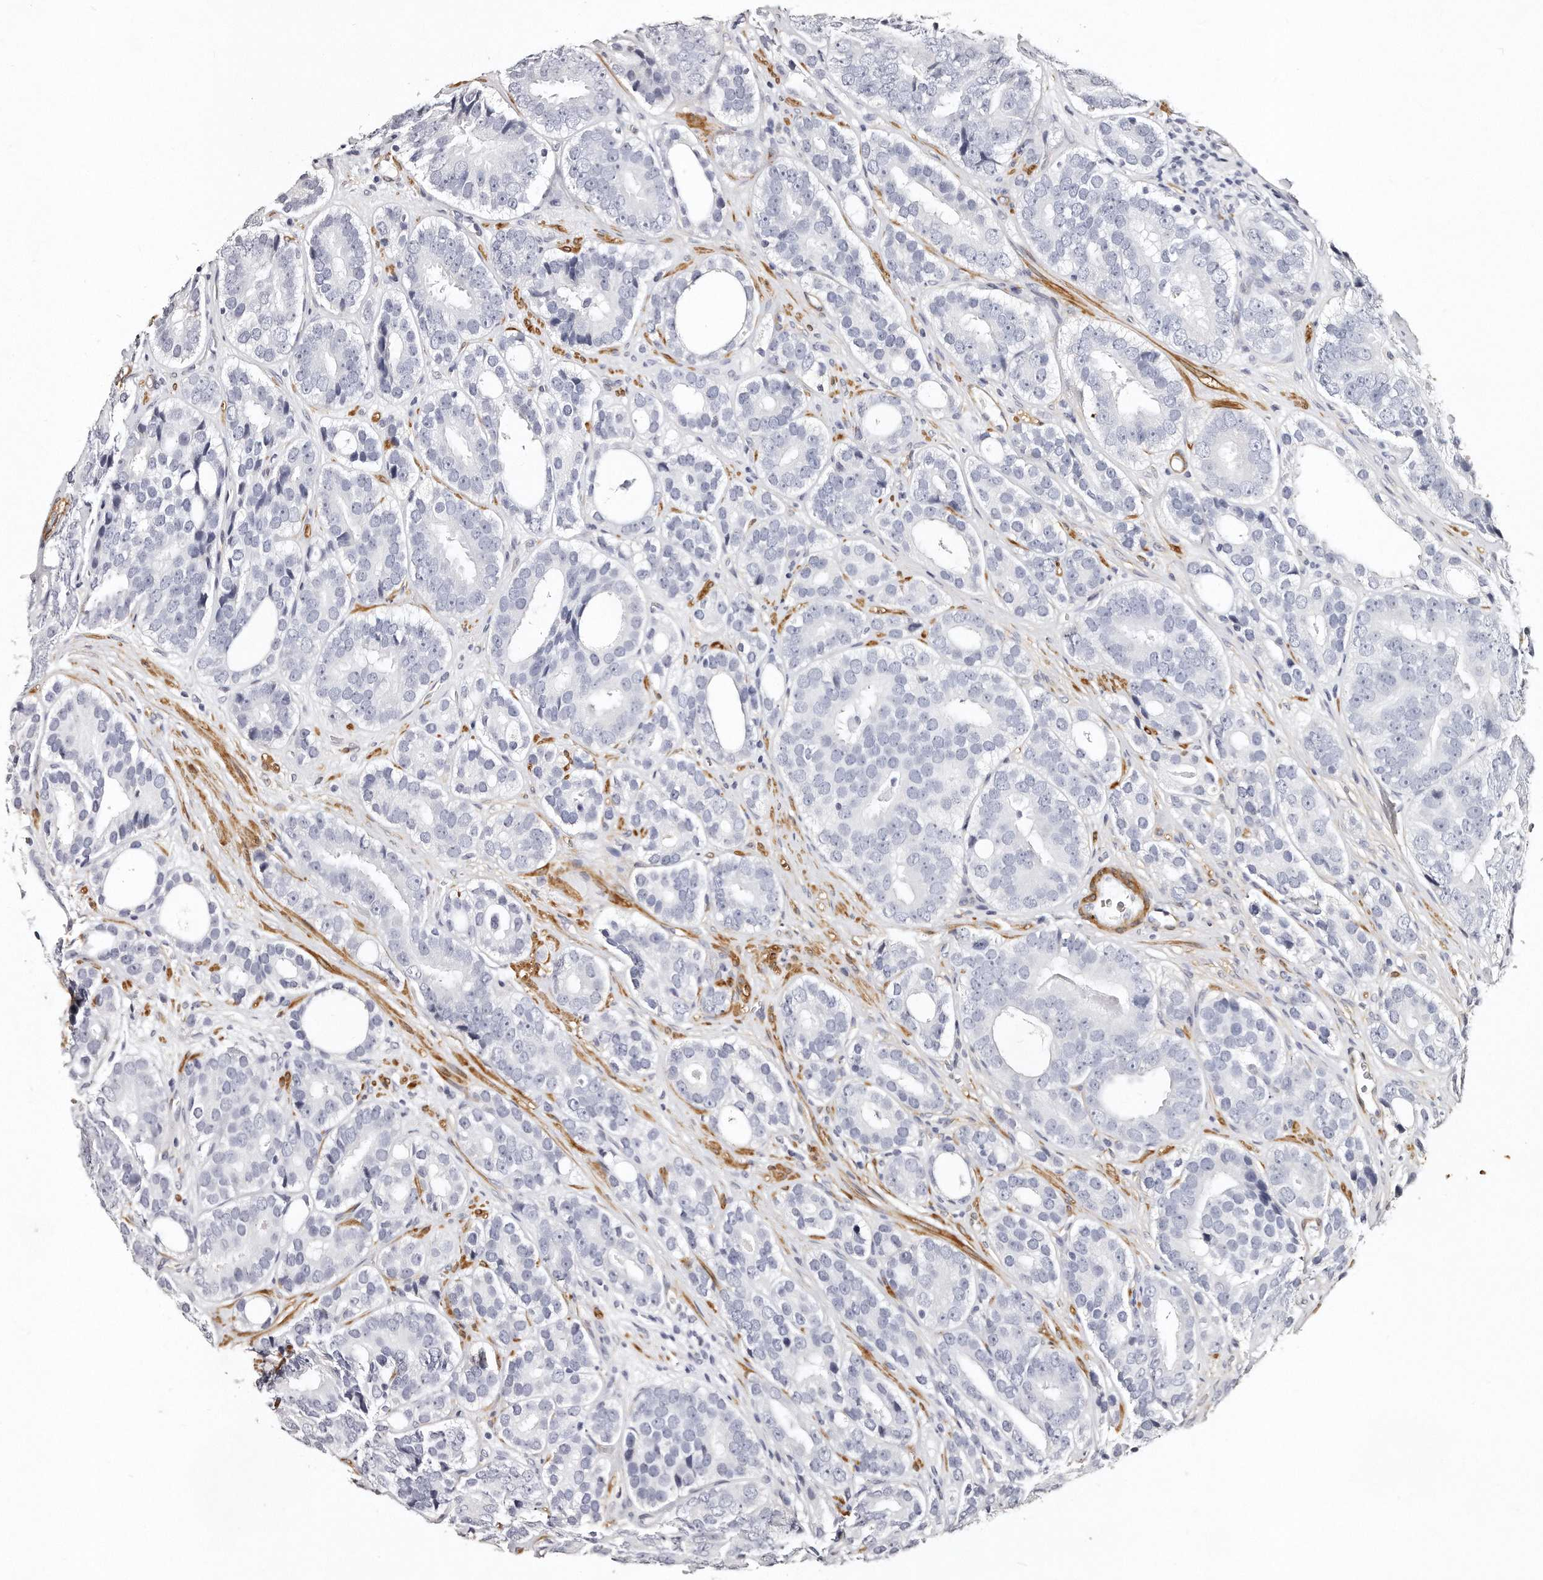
{"staining": {"intensity": "negative", "quantity": "none", "location": "none"}, "tissue": "prostate cancer", "cell_type": "Tumor cells", "image_type": "cancer", "snomed": [{"axis": "morphology", "description": "Adenocarcinoma, High grade"}, {"axis": "topography", "description": "Prostate"}], "caption": "An IHC image of adenocarcinoma (high-grade) (prostate) is shown. There is no staining in tumor cells of adenocarcinoma (high-grade) (prostate).", "gene": "LMOD1", "patient": {"sex": "male", "age": 56}}